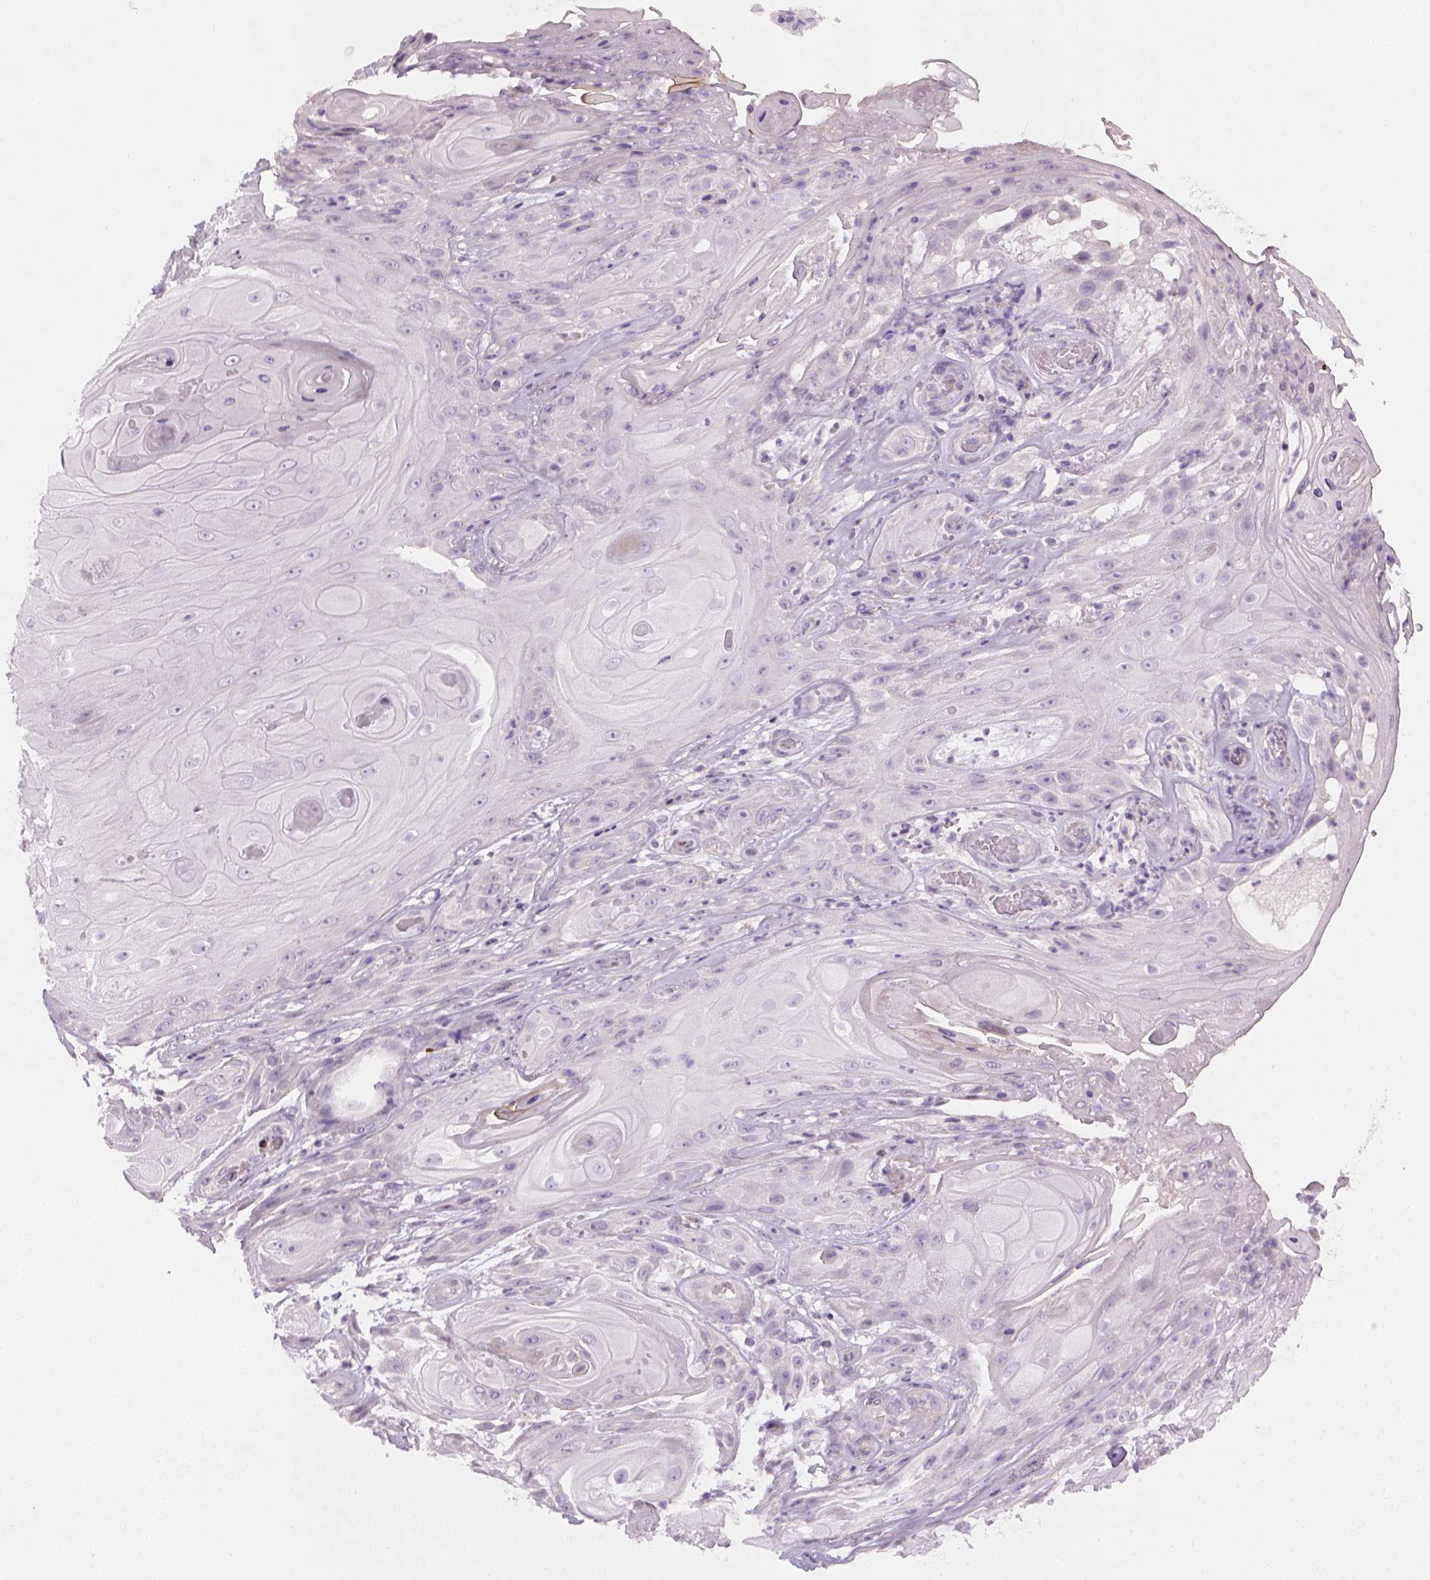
{"staining": {"intensity": "negative", "quantity": "none", "location": "none"}, "tissue": "skin cancer", "cell_type": "Tumor cells", "image_type": "cancer", "snomed": [{"axis": "morphology", "description": "Squamous cell carcinoma, NOS"}, {"axis": "topography", "description": "Skin"}], "caption": "The histopathology image reveals no staining of tumor cells in skin cancer.", "gene": "NUDT6", "patient": {"sex": "male", "age": 62}}